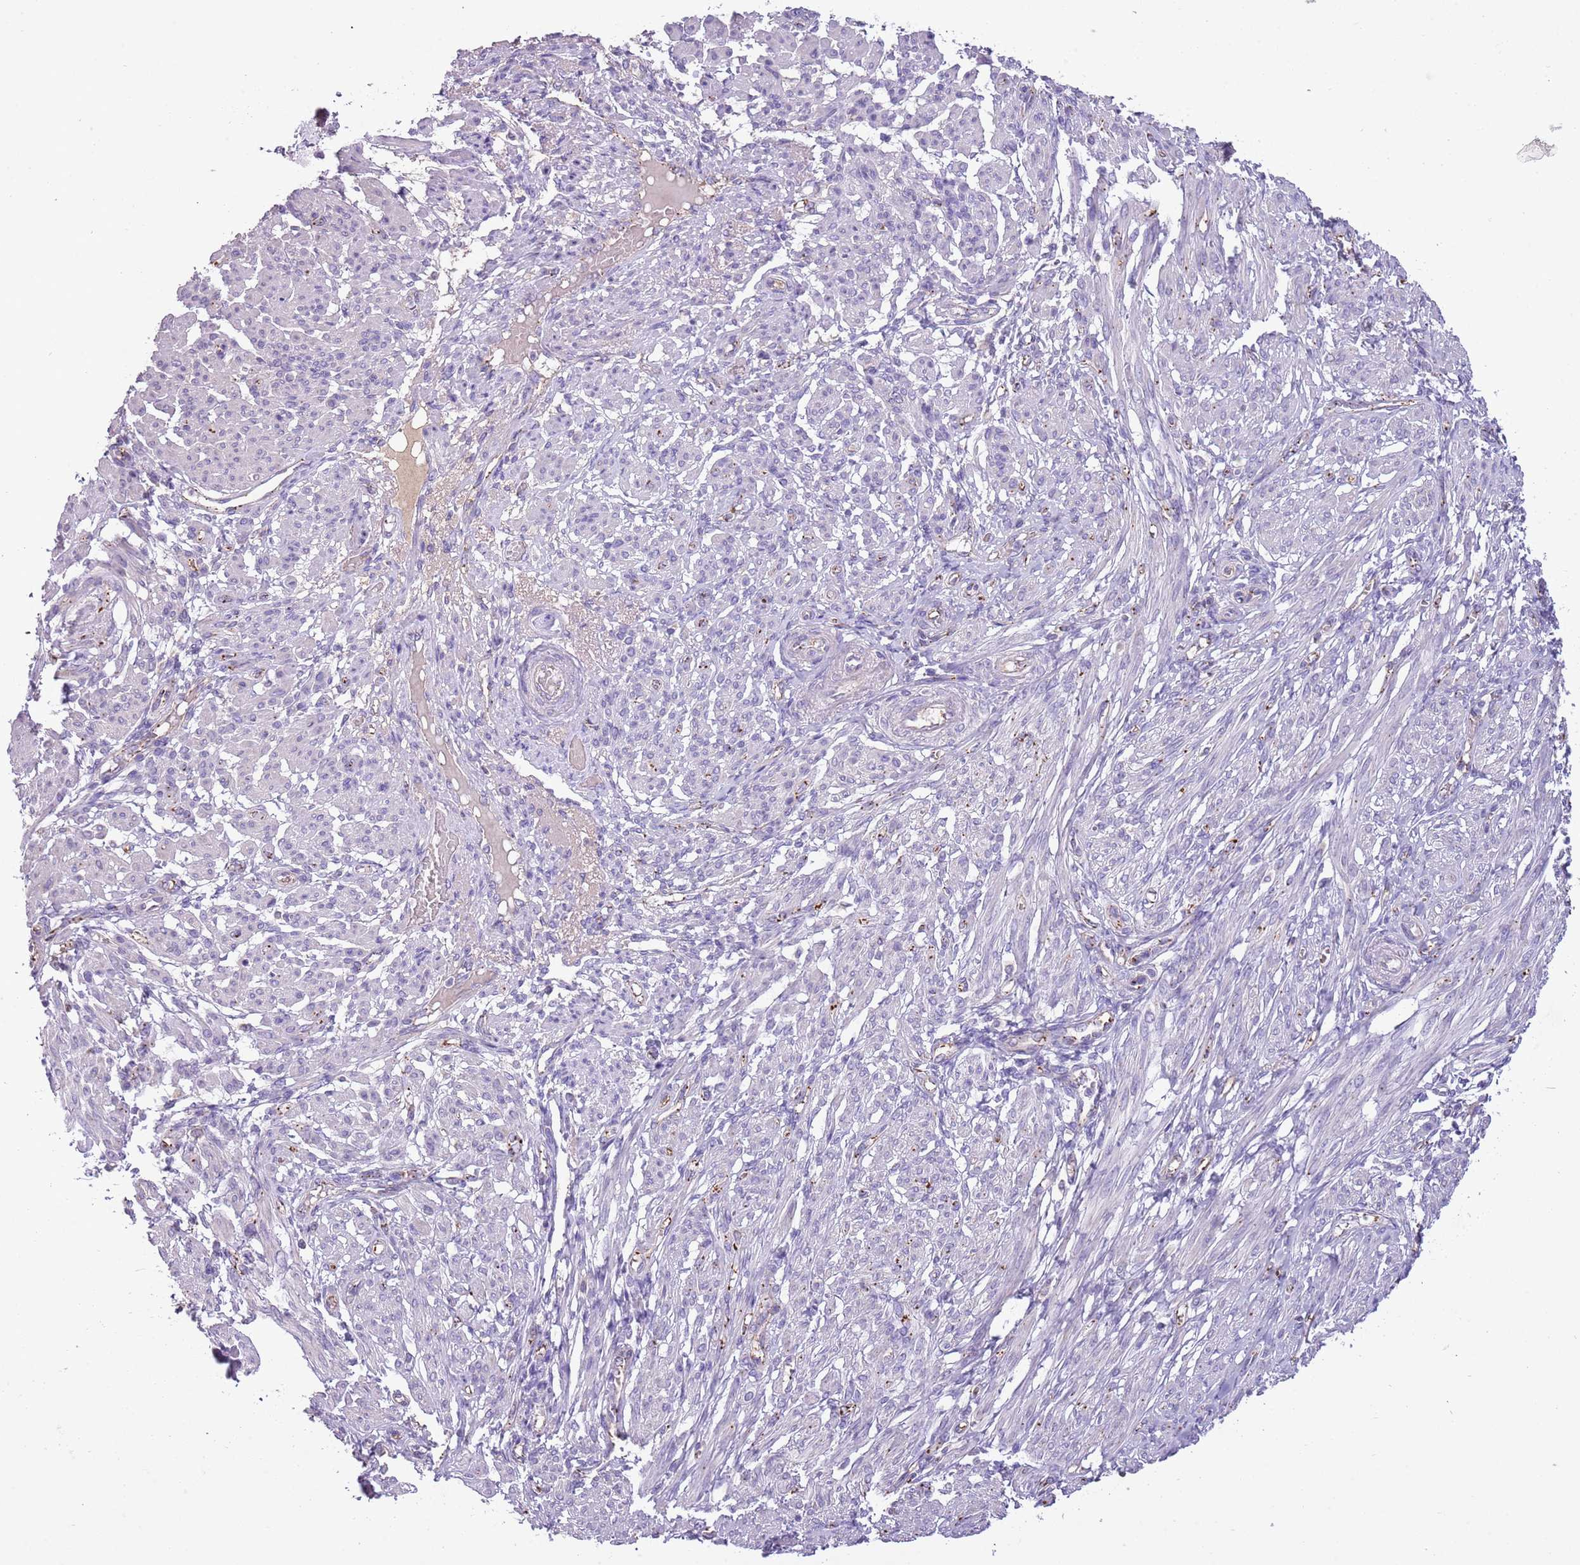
{"staining": {"intensity": "weak", "quantity": "<25%", "location": "cytoplasmic/membranous"}, "tissue": "smooth muscle", "cell_type": "Smooth muscle cells", "image_type": "normal", "snomed": [{"axis": "morphology", "description": "Normal tissue, NOS"}, {"axis": "topography", "description": "Smooth muscle"}], "caption": "Immunohistochemical staining of unremarkable smooth muscle reveals no significant expression in smooth muscle cells. (Immunohistochemistry (ihc), brightfield microscopy, high magnification).", "gene": "HES3", "patient": {"sex": "female", "age": 39}}